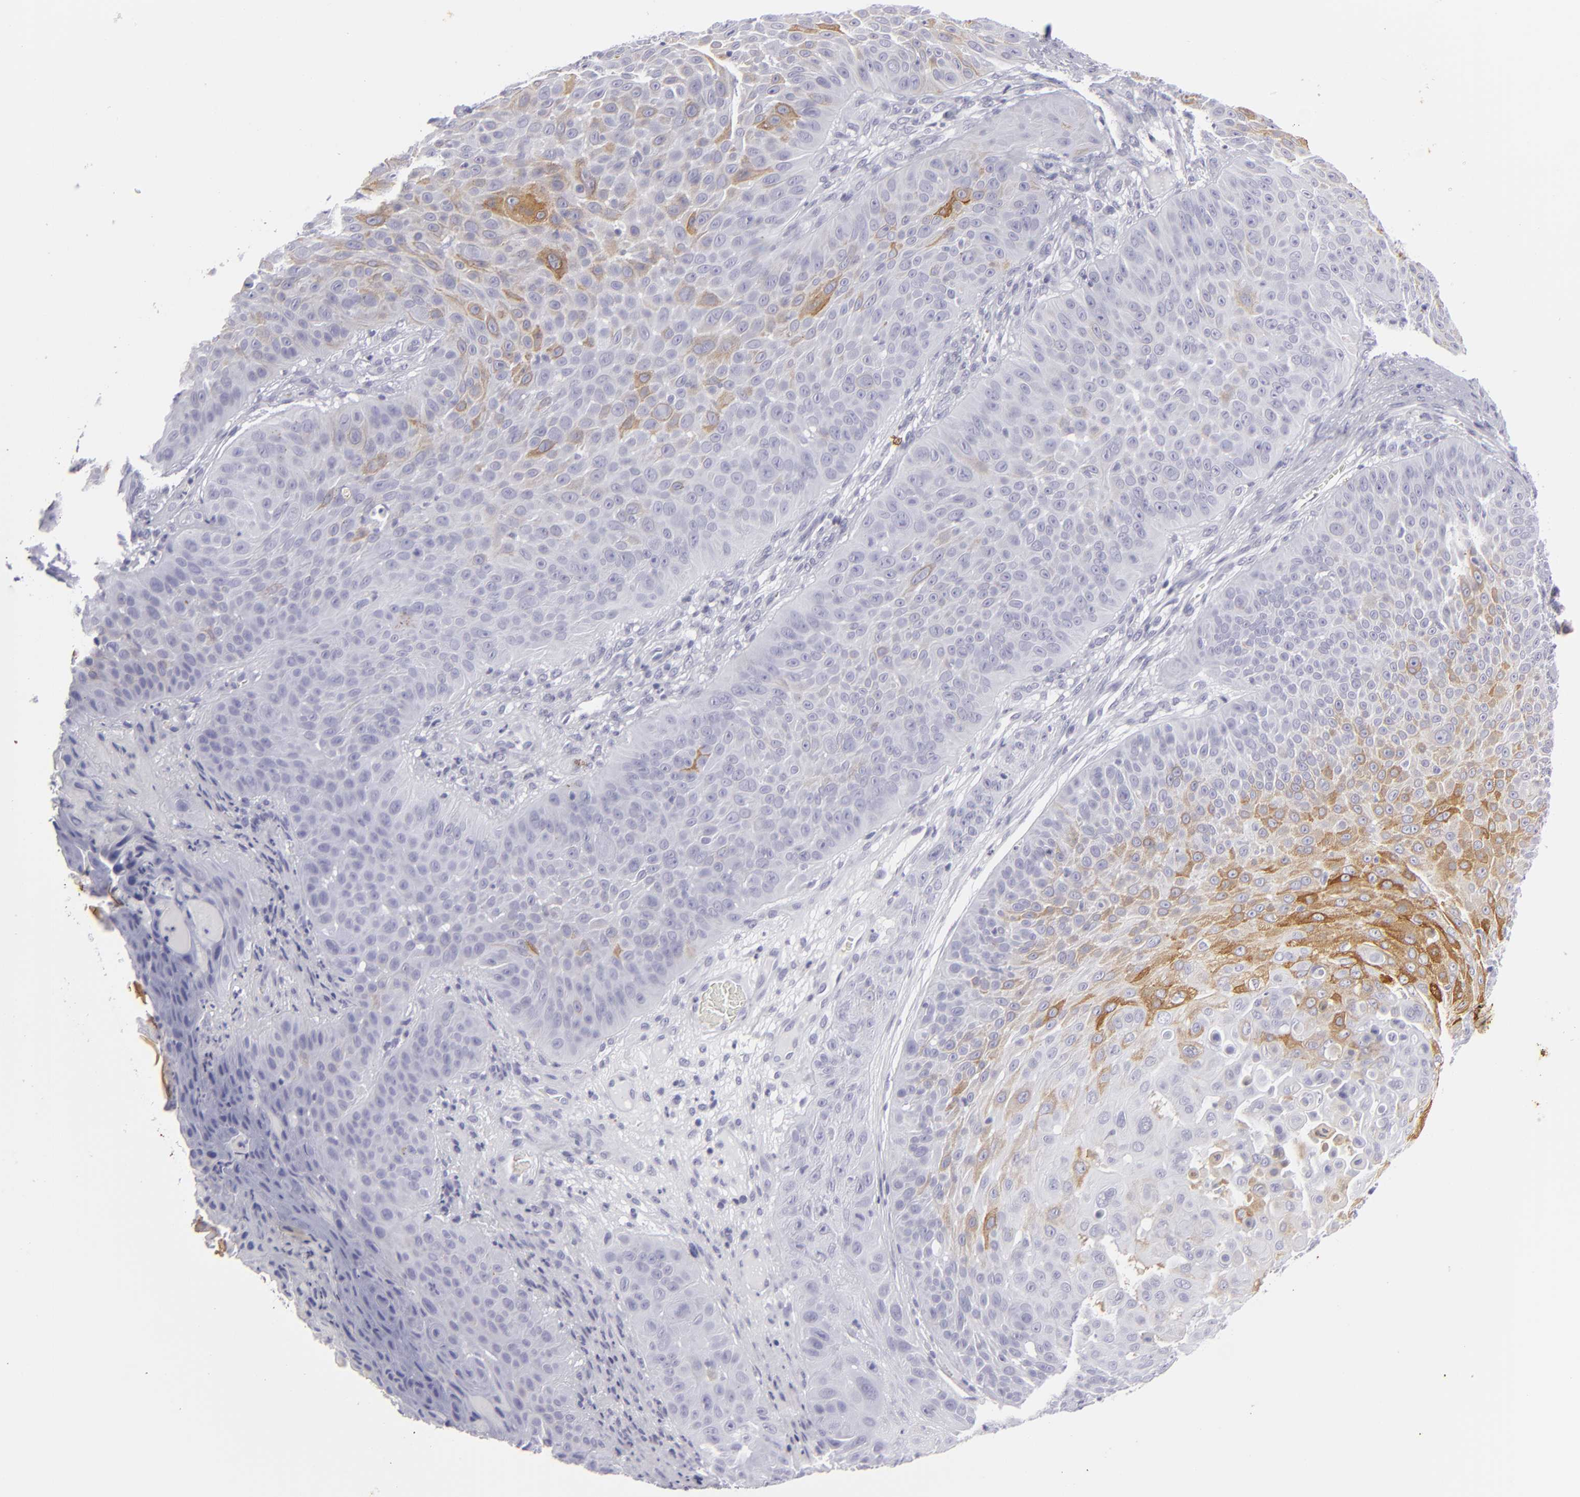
{"staining": {"intensity": "moderate", "quantity": "25%-75%", "location": "cytoplasmic/membranous"}, "tissue": "skin cancer", "cell_type": "Tumor cells", "image_type": "cancer", "snomed": [{"axis": "morphology", "description": "Squamous cell carcinoma, NOS"}, {"axis": "topography", "description": "Skin"}], "caption": "DAB immunohistochemical staining of human skin cancer exhibits moderate cytoplasmic/membranous protein staining in about 25%-75% of tumor cells.", "gene": "KRT1", "patient": {"sex": "male", "age": 82}}